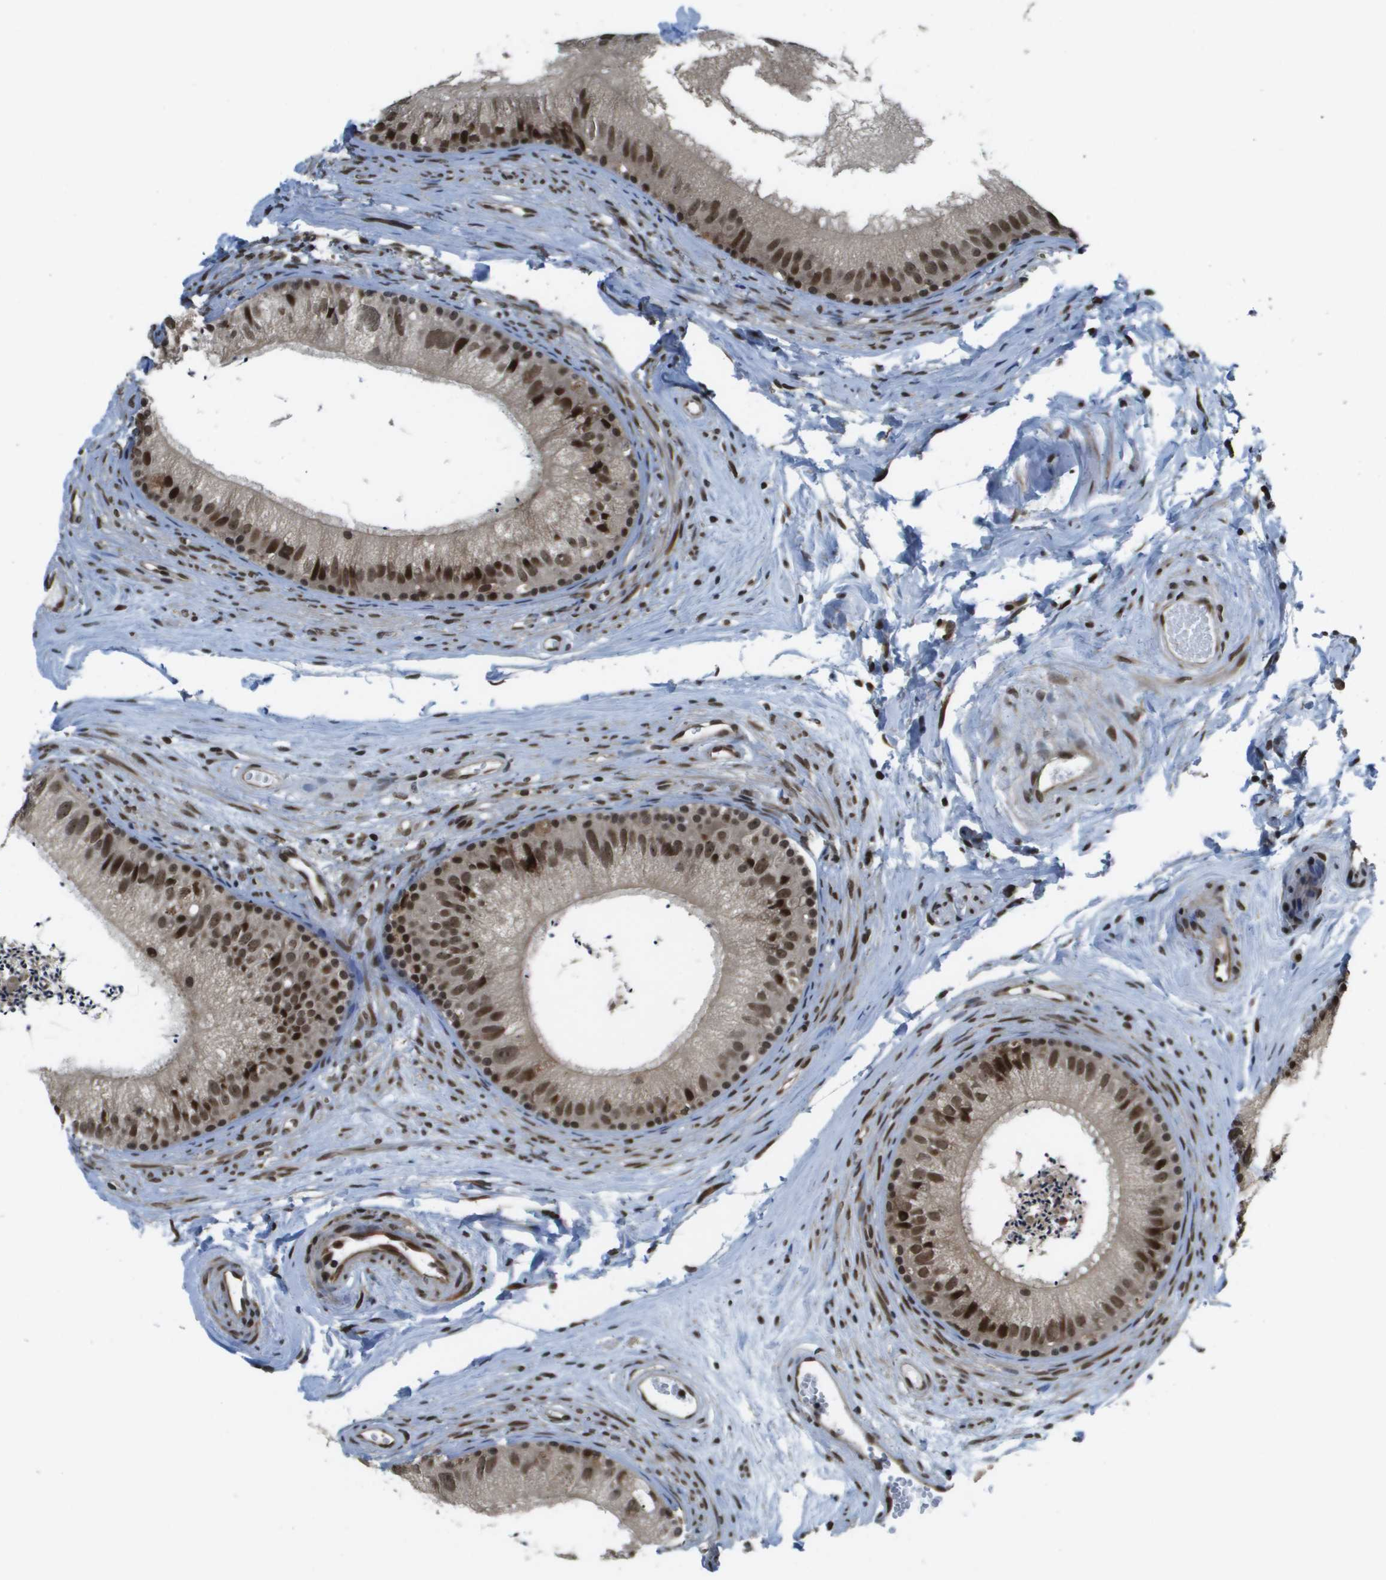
{"staining": {"intensity": "strong", "quantity": ">75%", "location": "cytoplasmic/membranous,nuclear"}, "tissue": "epididymis", "cell_type": "Glandular cells", "image_type": "normal", "snomed": [{"axis": "morphology", "description": "Normal tissue, NOS"}, {"axis": "topography", "description": "Epididymis"}], "caption": "Strong cytoplasmic/membranous,nuclear protein staining is seen in about >75% of glandular cells in epididymis. (DAB (3,3'-diaminobenzidine) IHC with brightfield microscopy, high magnification).", "gene": "RECQL4", "patient": {"sex": "male", "age": 56}}